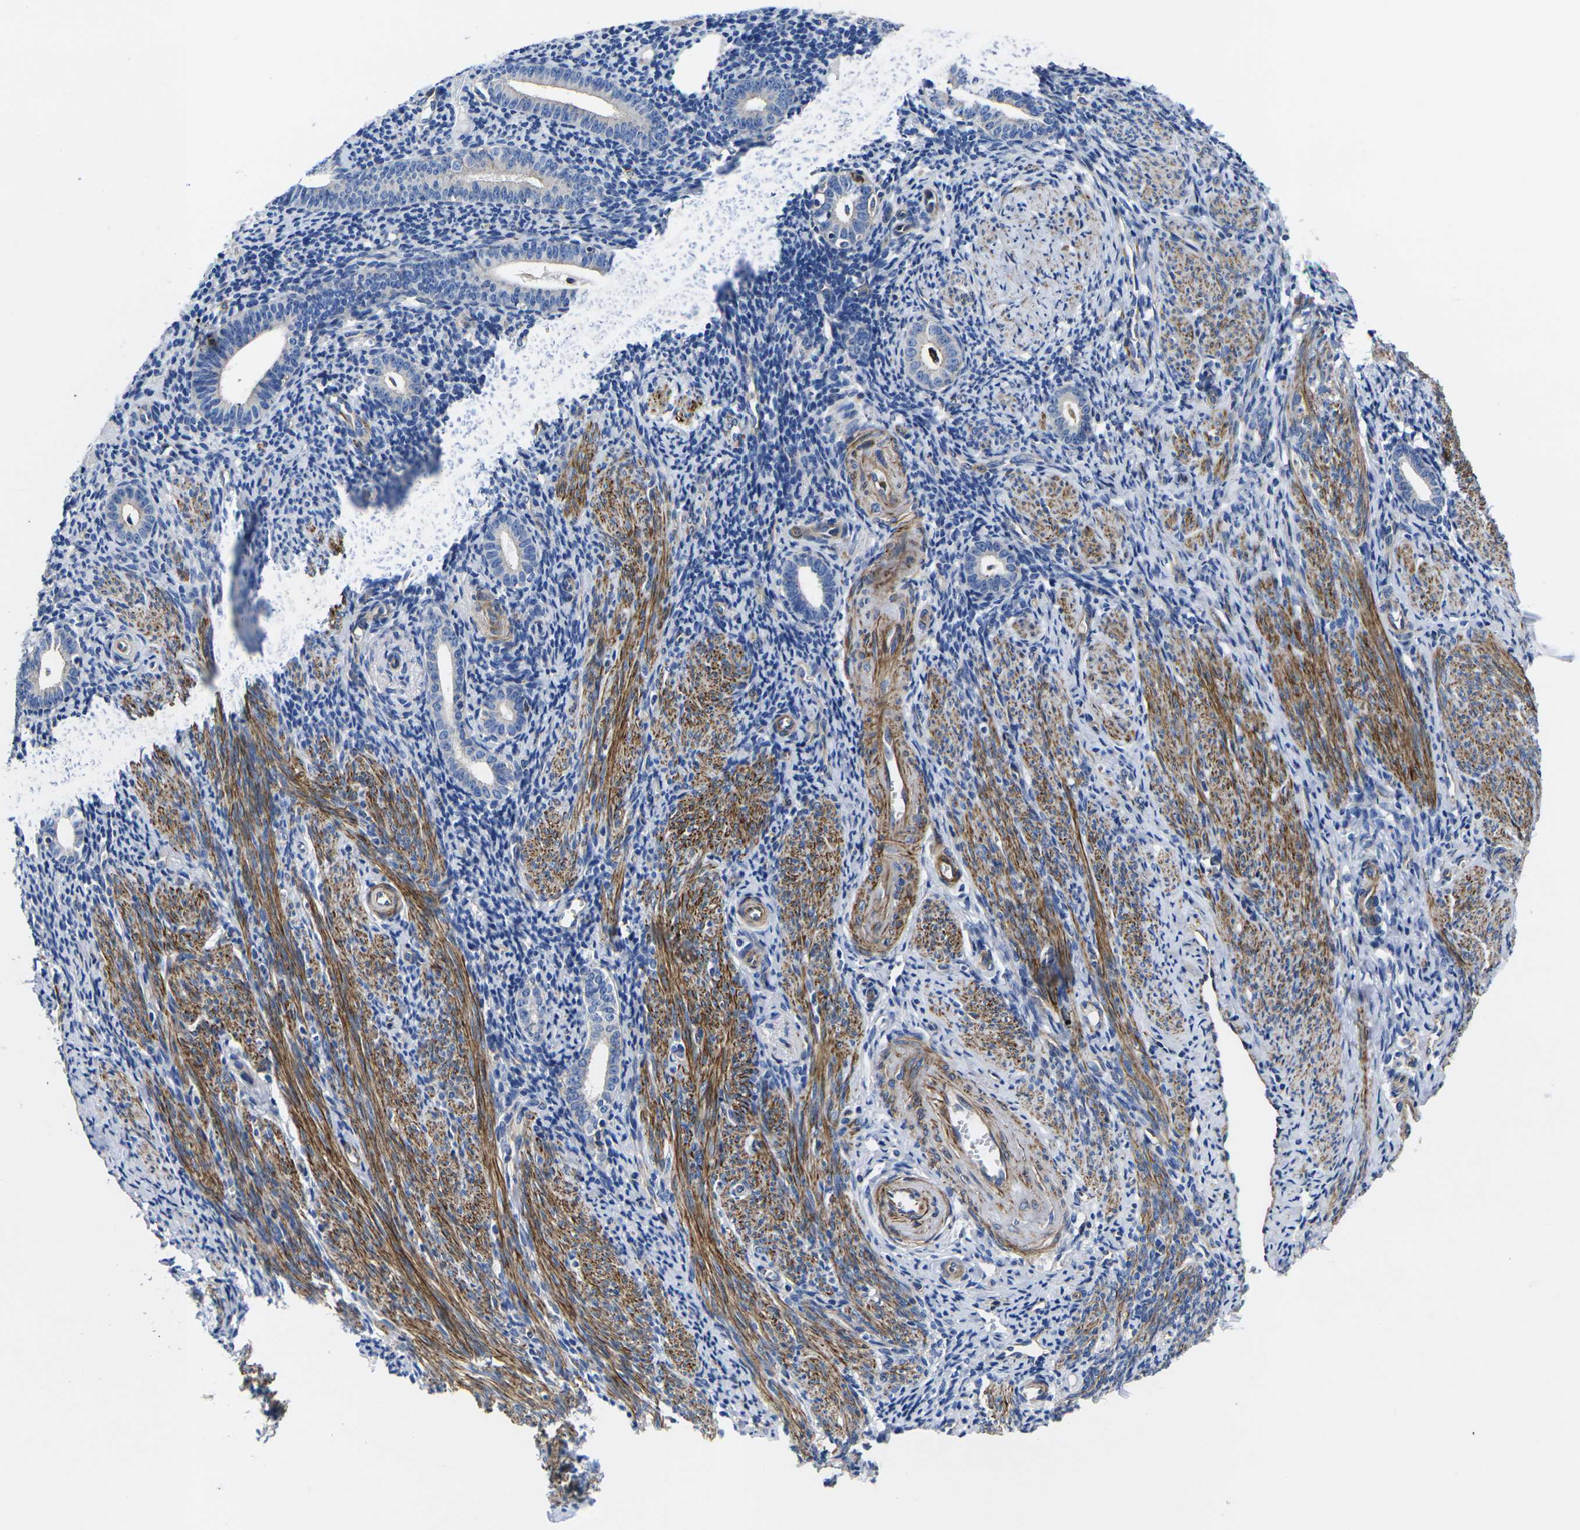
{"staining": {"intensity": "negative", "quantity": "none", "location": "none"}, "tissue": "endometrium", "cell_type": "Cells in endometrial stroma", "image_type": "normal", "snomed": [{"axis": "morphology", "description": "Normal tissue, NOS"}, {"axis": "topography", "description": "Endometrium"}], "caption": "Immunohistochemical staining of unremarkable human endometrium exhibits no significant positivity in cells in endometrial stroma.", "gene": "GPR4", "patient": {"sex": "female", "age": 50}}